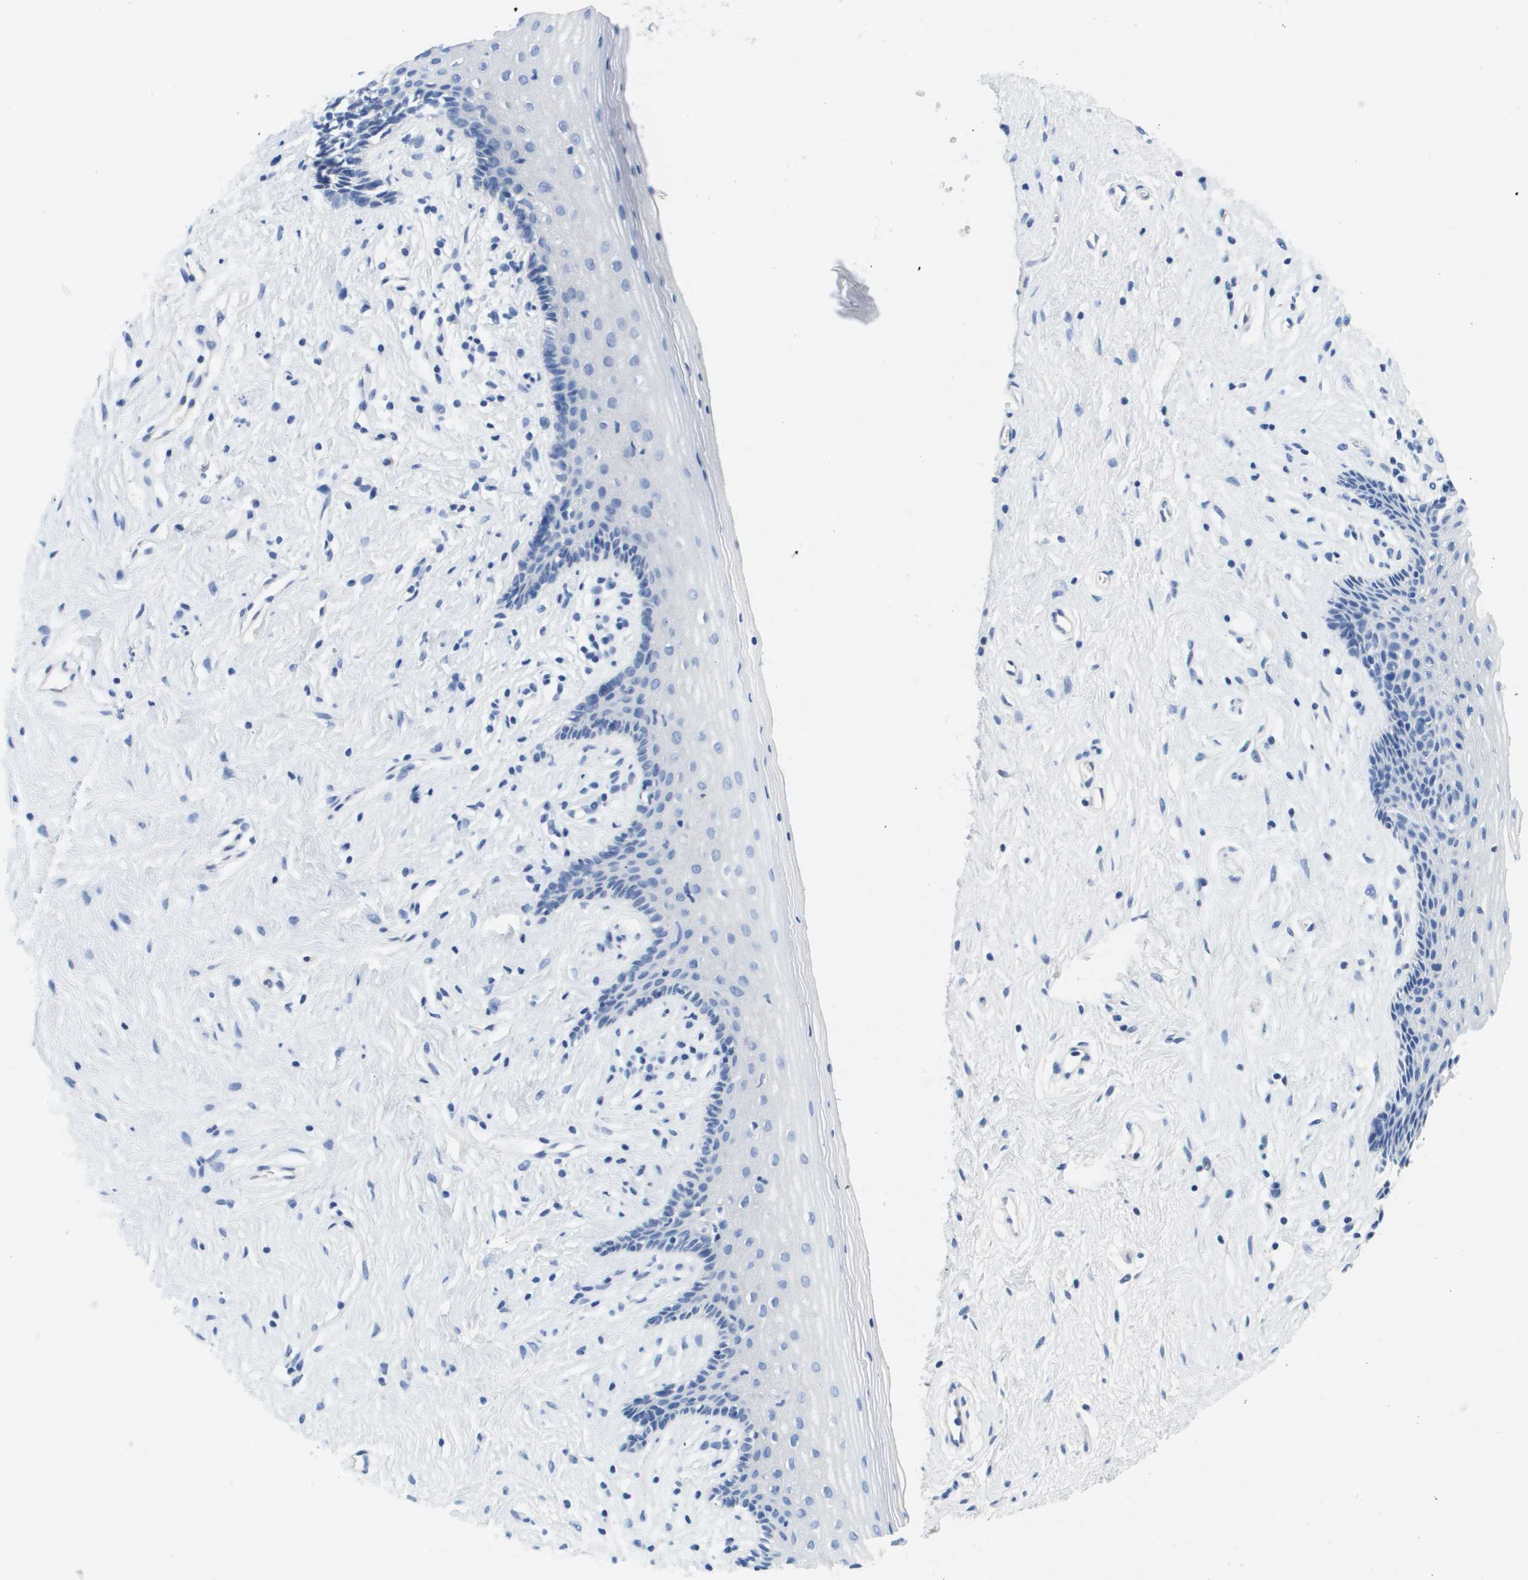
{"staining": {"intensity": "negative", "quantity": "none", "location": "none"}, "tissue": "vagina", "cell_type": "Squamous epithelial cells", "image_type": "normal", "snomed": [{"axis": "morphology", "description": "Normal tissue, NOS"}, {"axis": "topography", "description": "Vagina"}], "caption": "Protein analysis of normal vagina shows no significant staining in squamous epithelial cells. (Brightfield microscopy of DAB (3,3'-diaminobenzidine) IHC at high magnification).", "gene": "APOA1", "patient": {"sex": "female", "age": 44}}